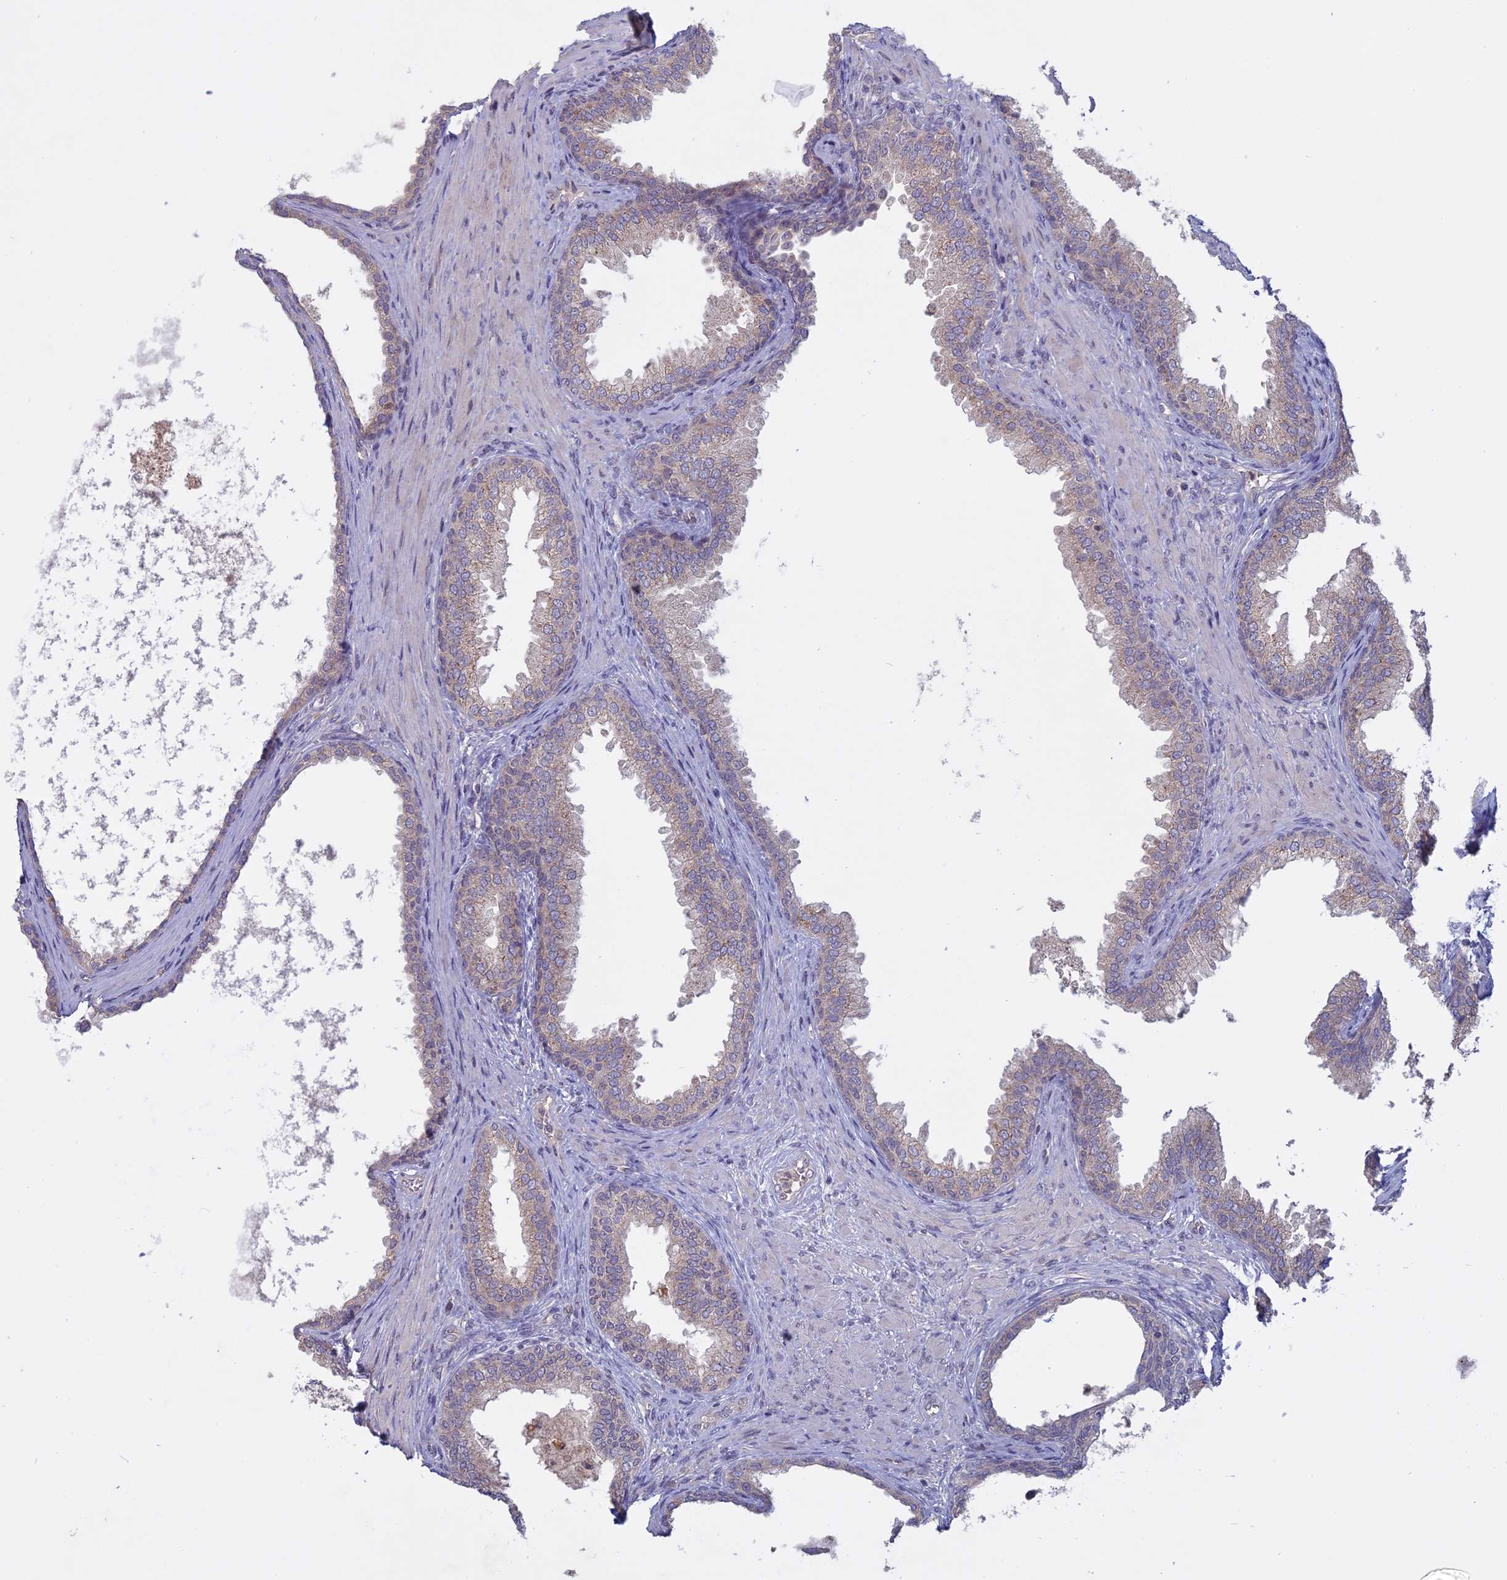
{"staining": {"intensity": "weak", "quantity": "25%-75%", "location": "cytoplasmic/membranous"}, "tissue": "prostate", "cell_type": "Glandular cells", "image_type": "normal", "snomed": [{"axis": "morphology", "description": "Normal tissue, NOS"}, {"axis": "topography", "description": "Prostate"}], "caption": "Glandular cells demonstrate weak cytoplasmic/membranous positivity in approximately 25%-75% of cells in normal prostate. The staining is performed using DAB (3,3'-diaminobenzidine) brown chromogen to label protein expression. The nuclei are counter-stained blue using hematoxylin.", "gene": "TMEM208", "patient": {"sex": "male", "age": 76}}